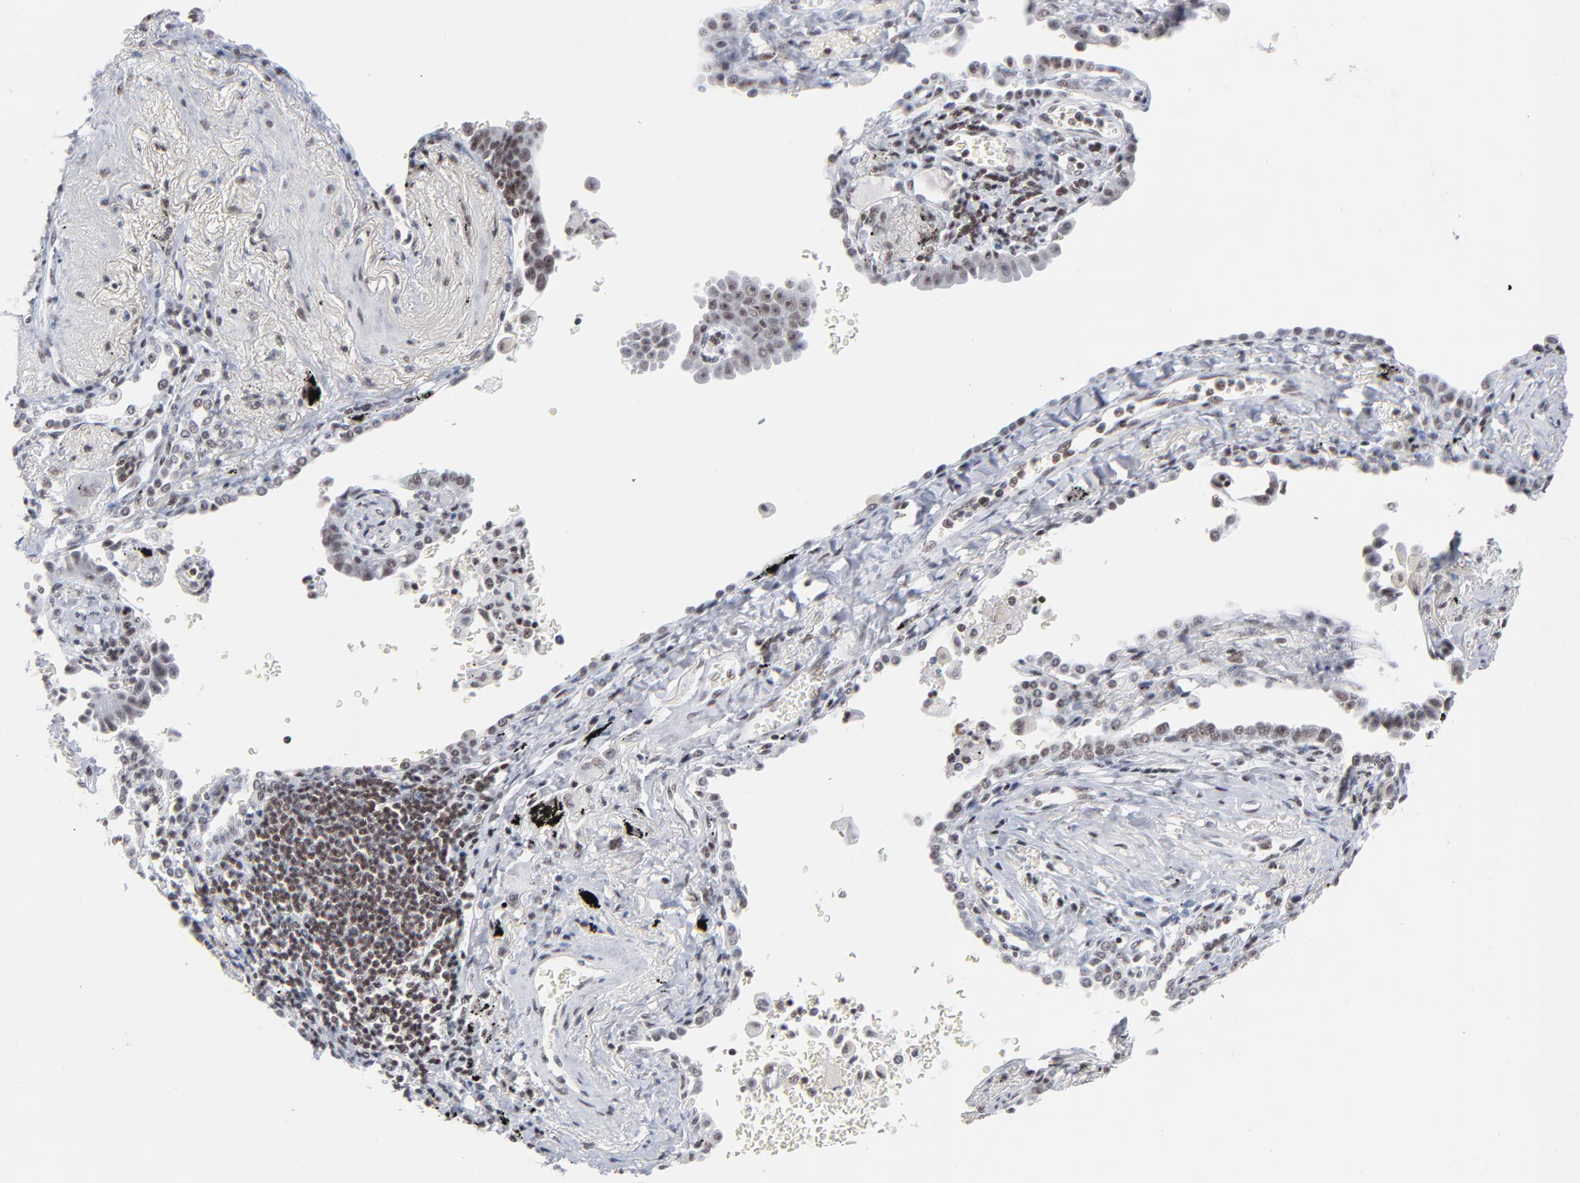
{"staining": {"intensity": "weak", "quantity": ">75%", "location": "nuclear"}, "tissue": "lung cancer", "cell_type": "Tumor cells", "image_type": "cancer", "snomed": [{"axis": "morphology", "description": "Adenocarcinoma, NOS"}, {"axis": "topography", "description": "Lung"}], "caption": "Tumor cells reveal weak nuclear positivity in approximately >75% of cells in lung adenocarcinoma. (DAB (3,3'-diaminobenzidine) = brown stain, brightfield microscopy at high magnification).", "gene": "ZNF143", "patient": {"sex": "female", "age": 64}}